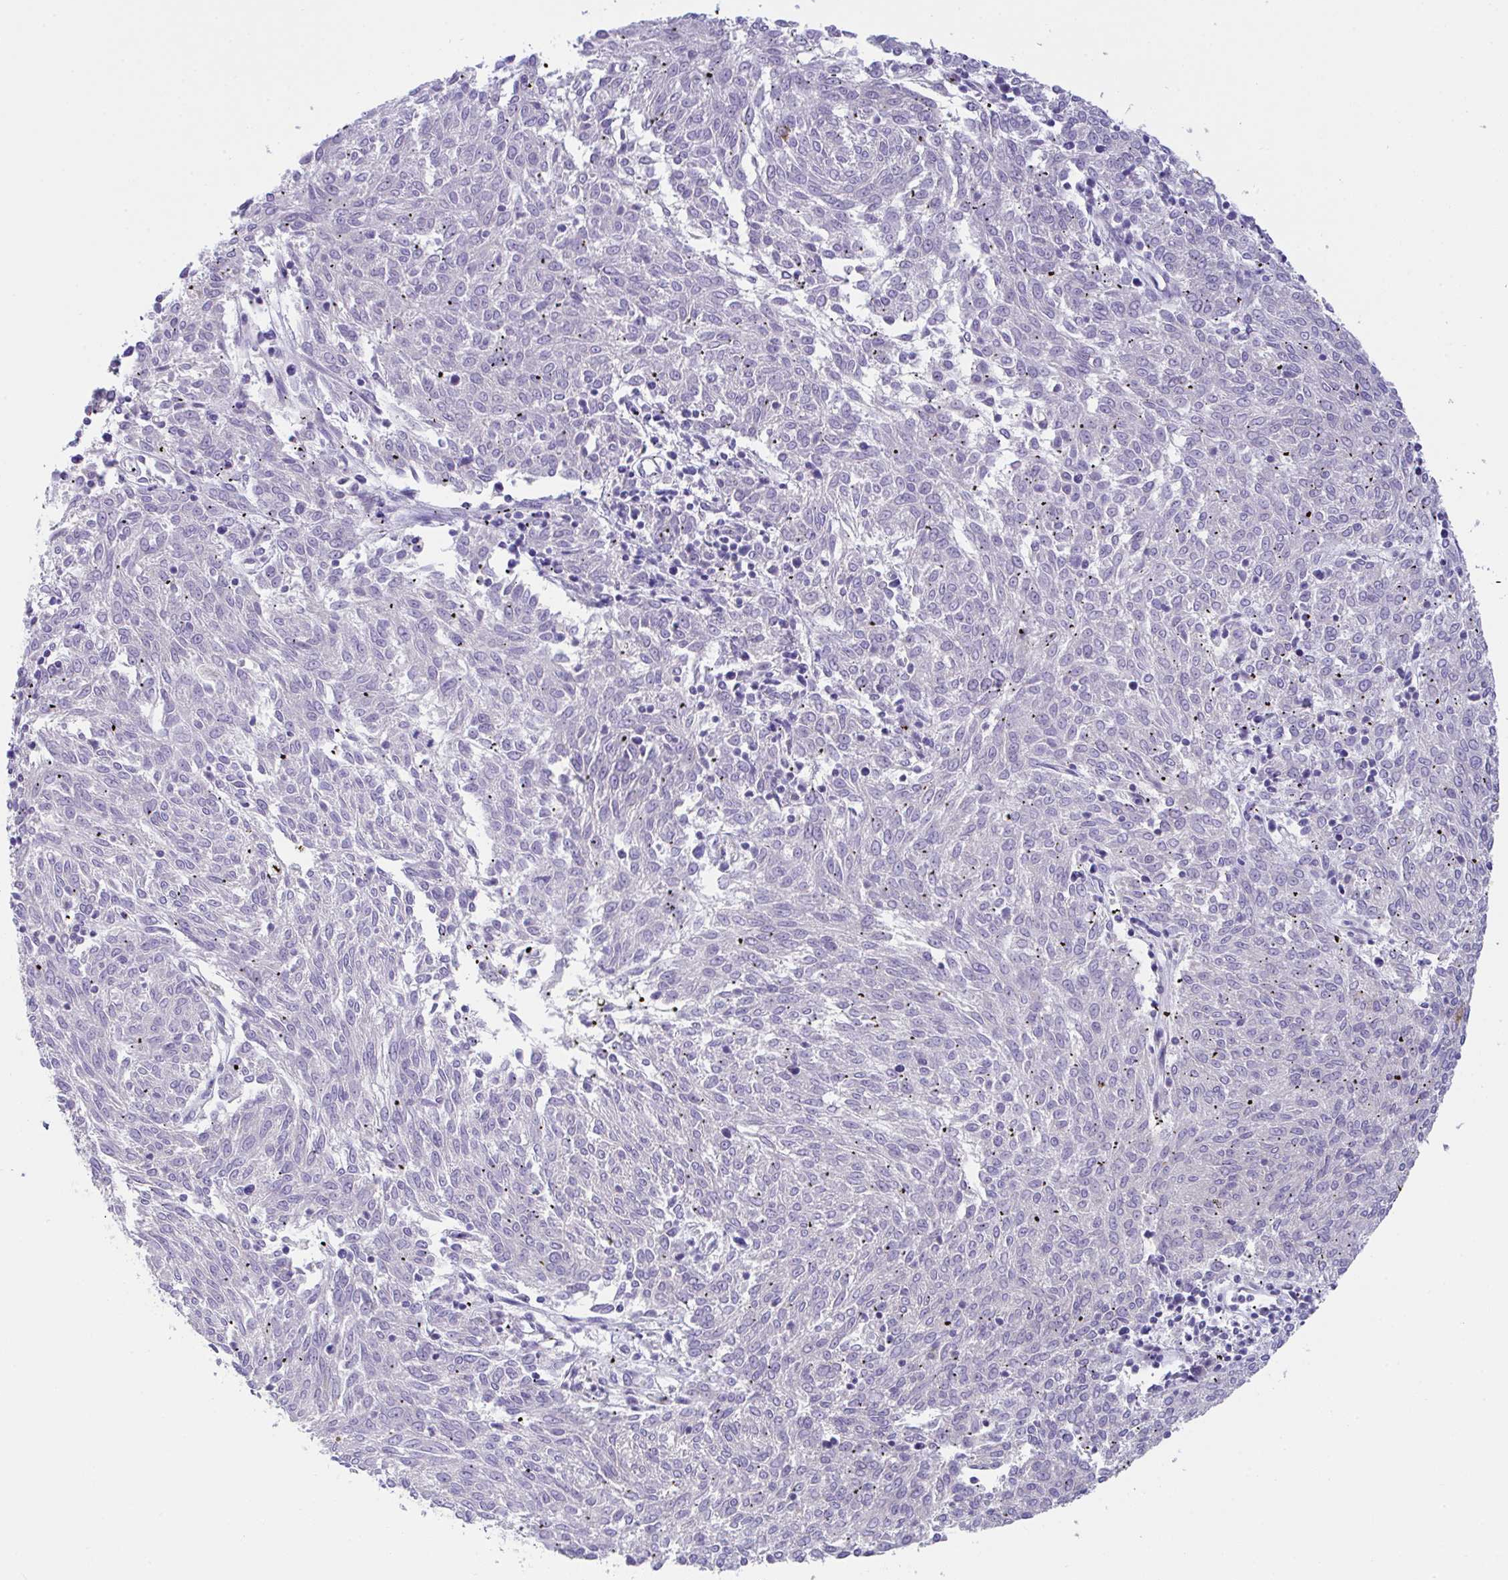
{"staining": {"intensity": "negative", "quantity": "none", "location": "none"}, "tissue": "melanoma", "cell_type": "Tumor cells", "image_type": "cancer", "snomed": [{"axis": "morphology", "description": "Malignant melanoma, NOS"}, {"axis": "topography", "description": "Skin"}], "caption": "A high-resolution image shows IHC staining of malignant melanoma, which exhibits no significant staining in tumor cells.", "gene": "MIA3", "patient": {"sex": "female", "age": 72}}